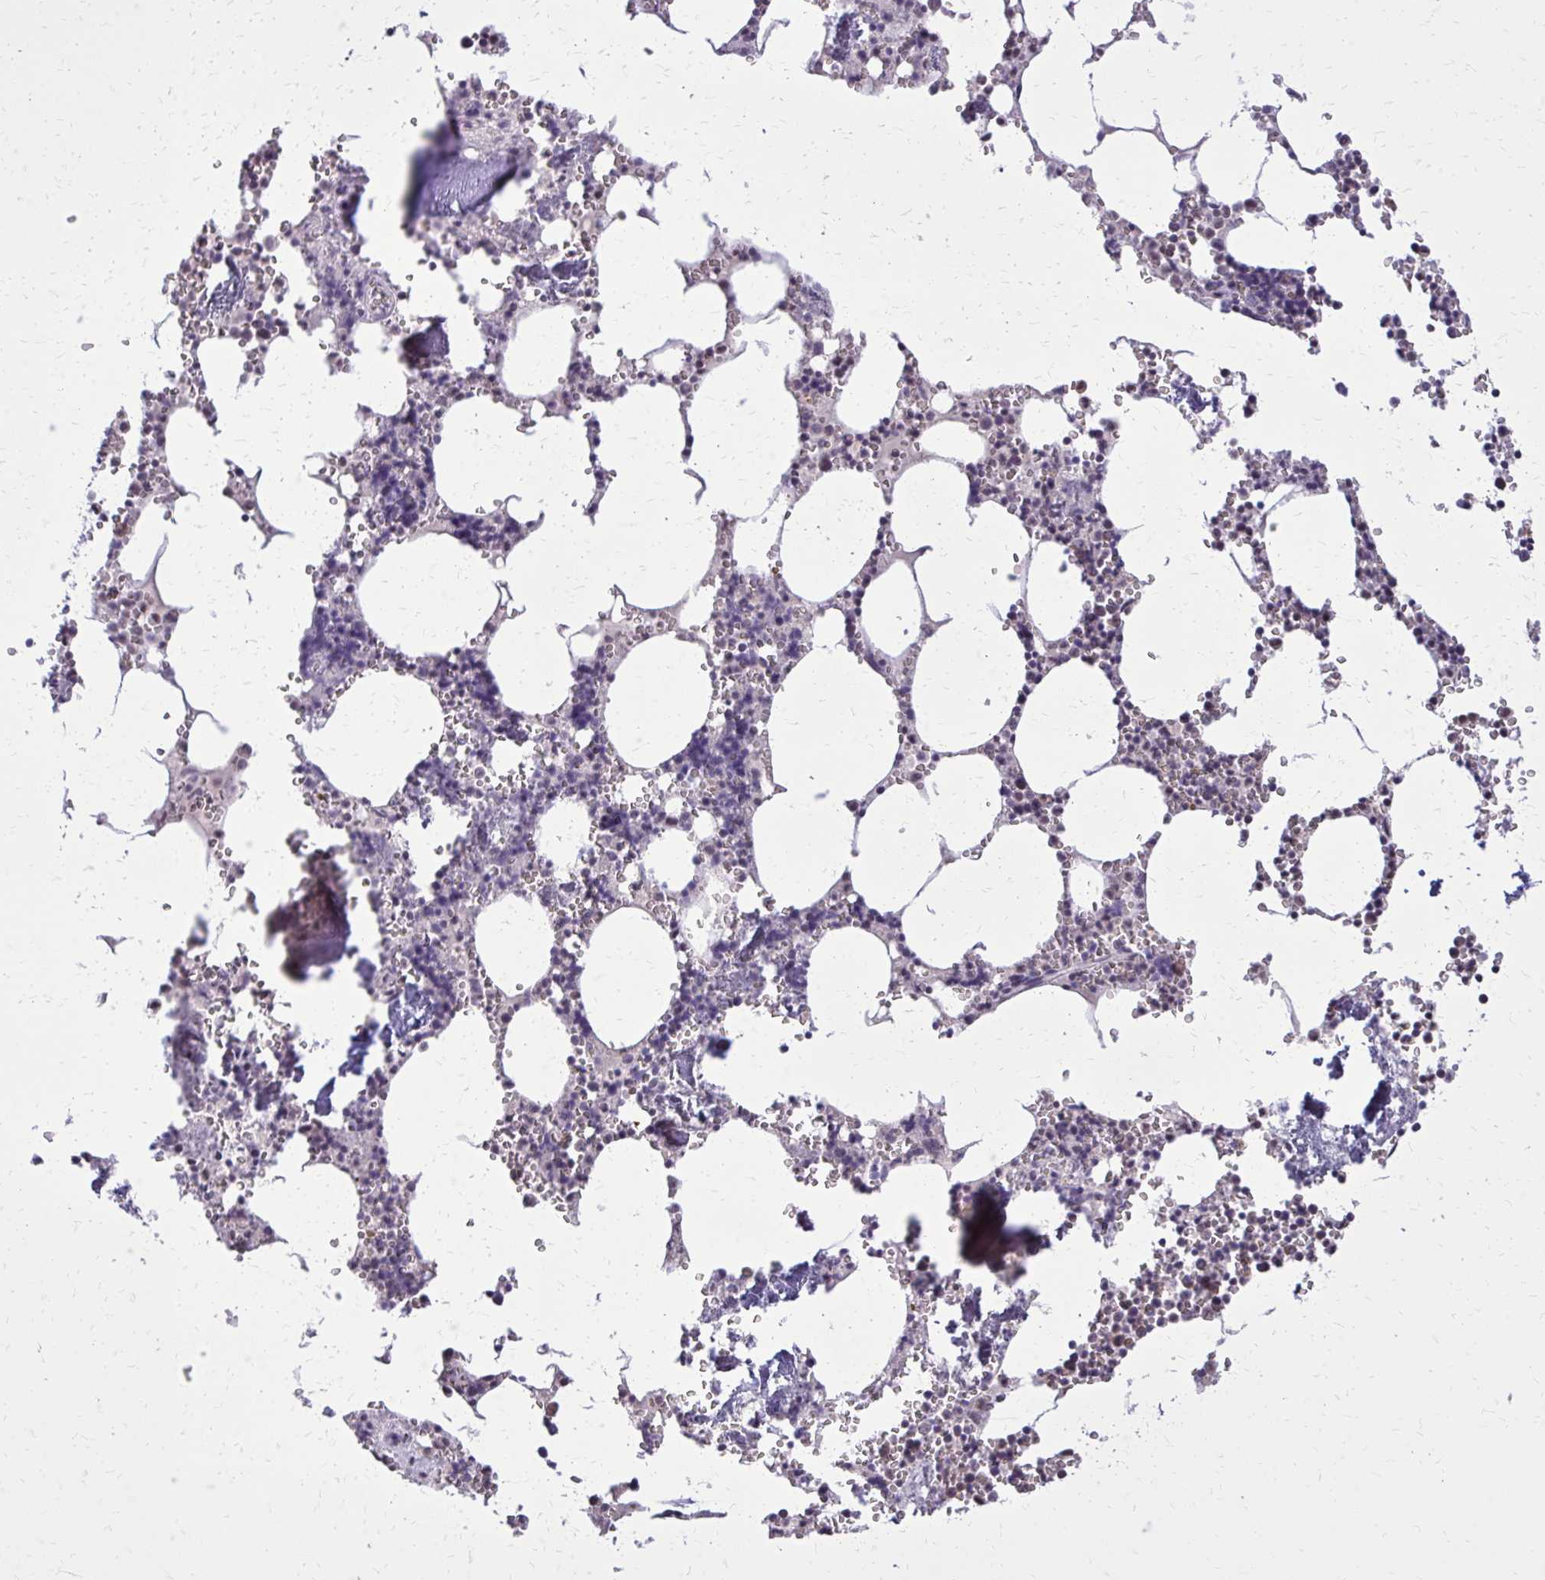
{"staining": {"intensity": "weak", "quantity": "<25%", "location": "cytoplasmic/membranous"}, "tissue": "bone marrow", "cell_type": "Hematopoietic cells", "image_type": "normal", "snomed": [{"axis": "morphology", "description": "Normal tissue, NOS"}, {"axis": "topography", "description": "Bone marrow"}], "caption": "DAB (3,3'-diaminobenzidine) immunohistochemical staining of unremarkable human bone marrow displays no significant positivity in hematopoietic cells. (DAB (3,3'-diaminobenzidine) immunohistochemistry (IHC), high magnification).", "gene": "AKAP5", "patient": {"sex": "male", "age": 54}}